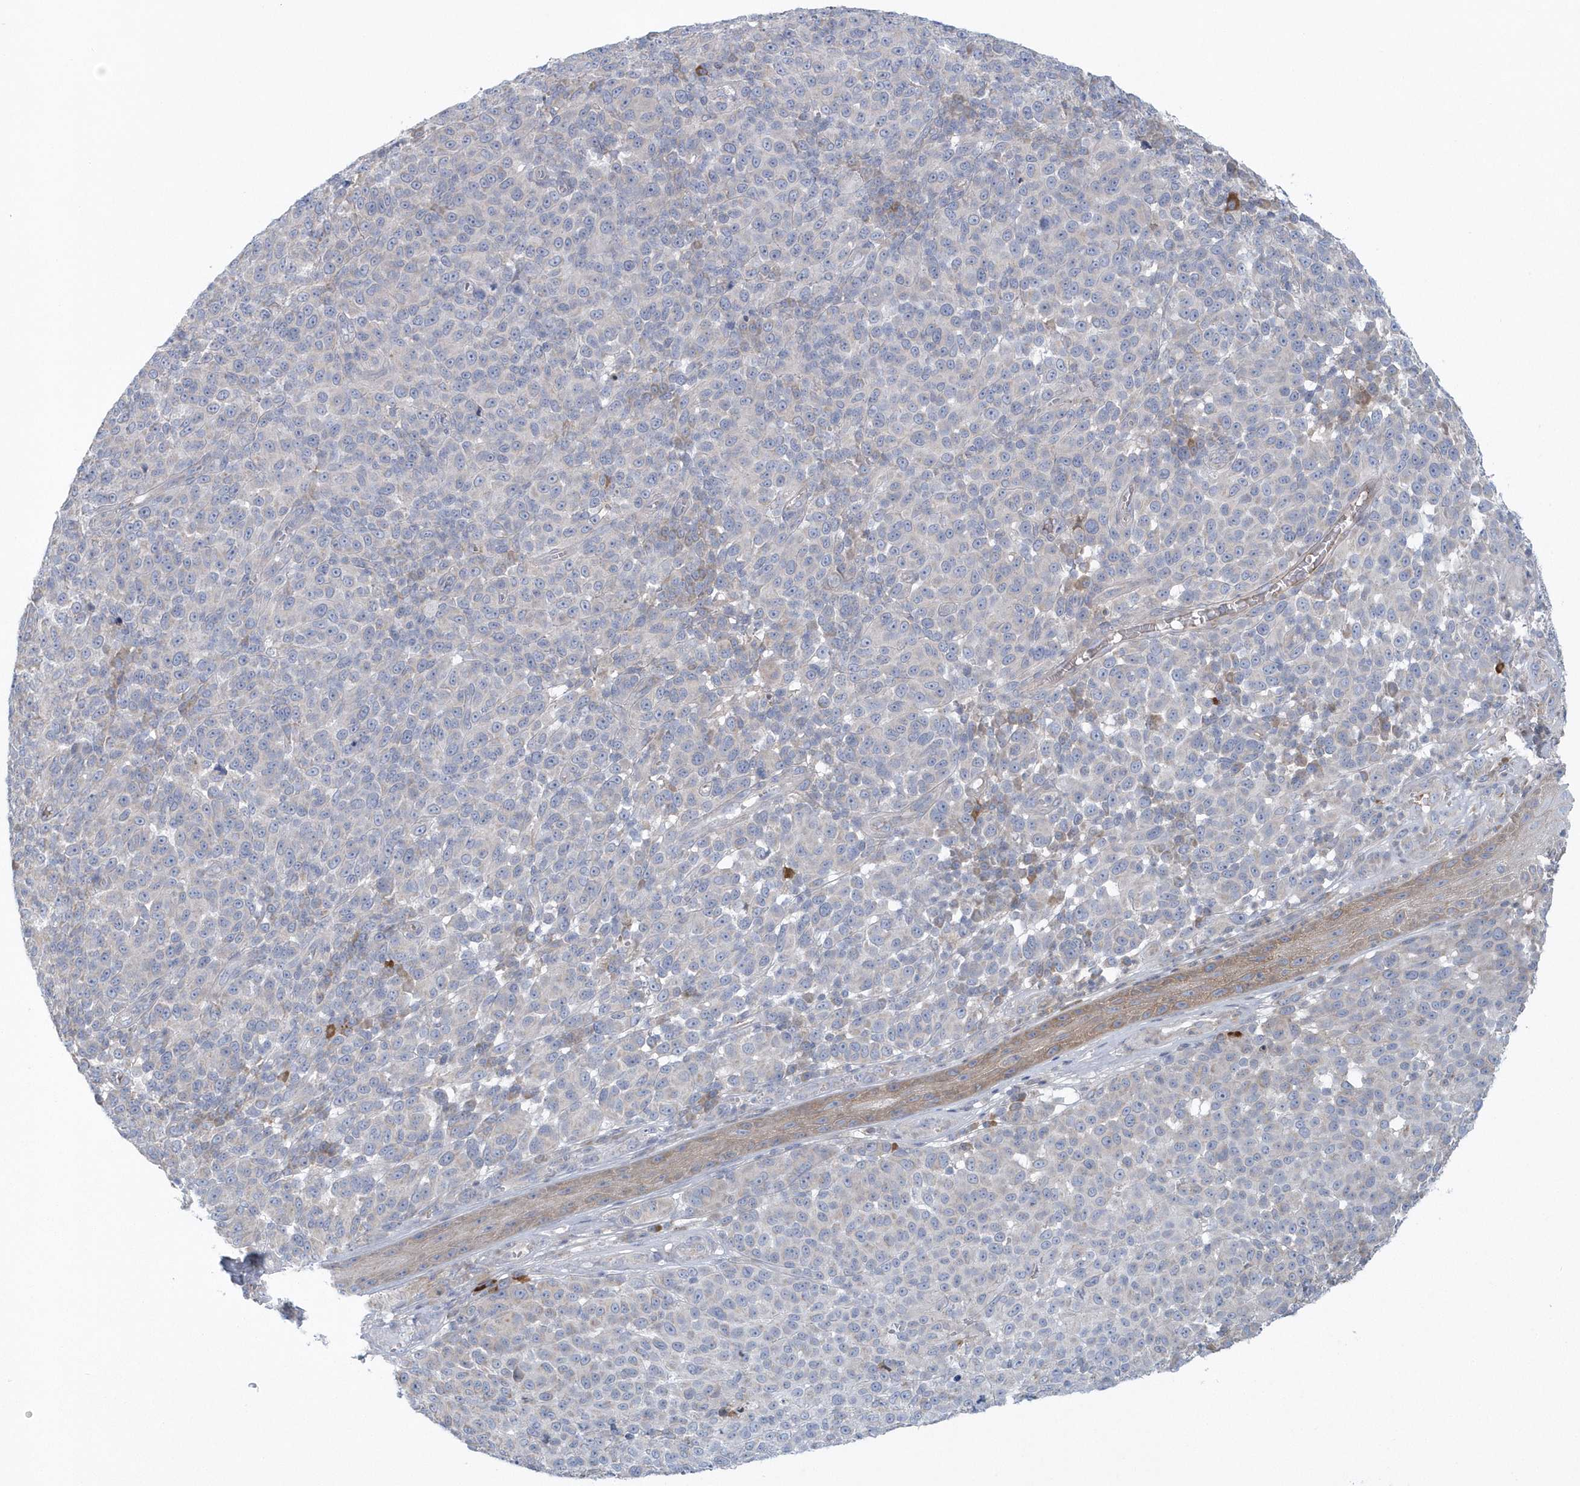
{"staining": {"intensity": "negative", "quantity": "none", "location": "none"}, "tissue": "melanoma", "cell_type": "Tumor cells", "image_type": "cancer", "snomed": [{"axis": "morphology", "description": "Malignant melanoma, NOS"}, {"axis": "topography", "description": "Skin"}], "caption": "Human malignant melanoma stained for a protein using immunohistochemistry (IHC) exhibits no expression in tumor cells.", "gene": "SPATA18", "patient": {"sex": "male", "age": 49}}